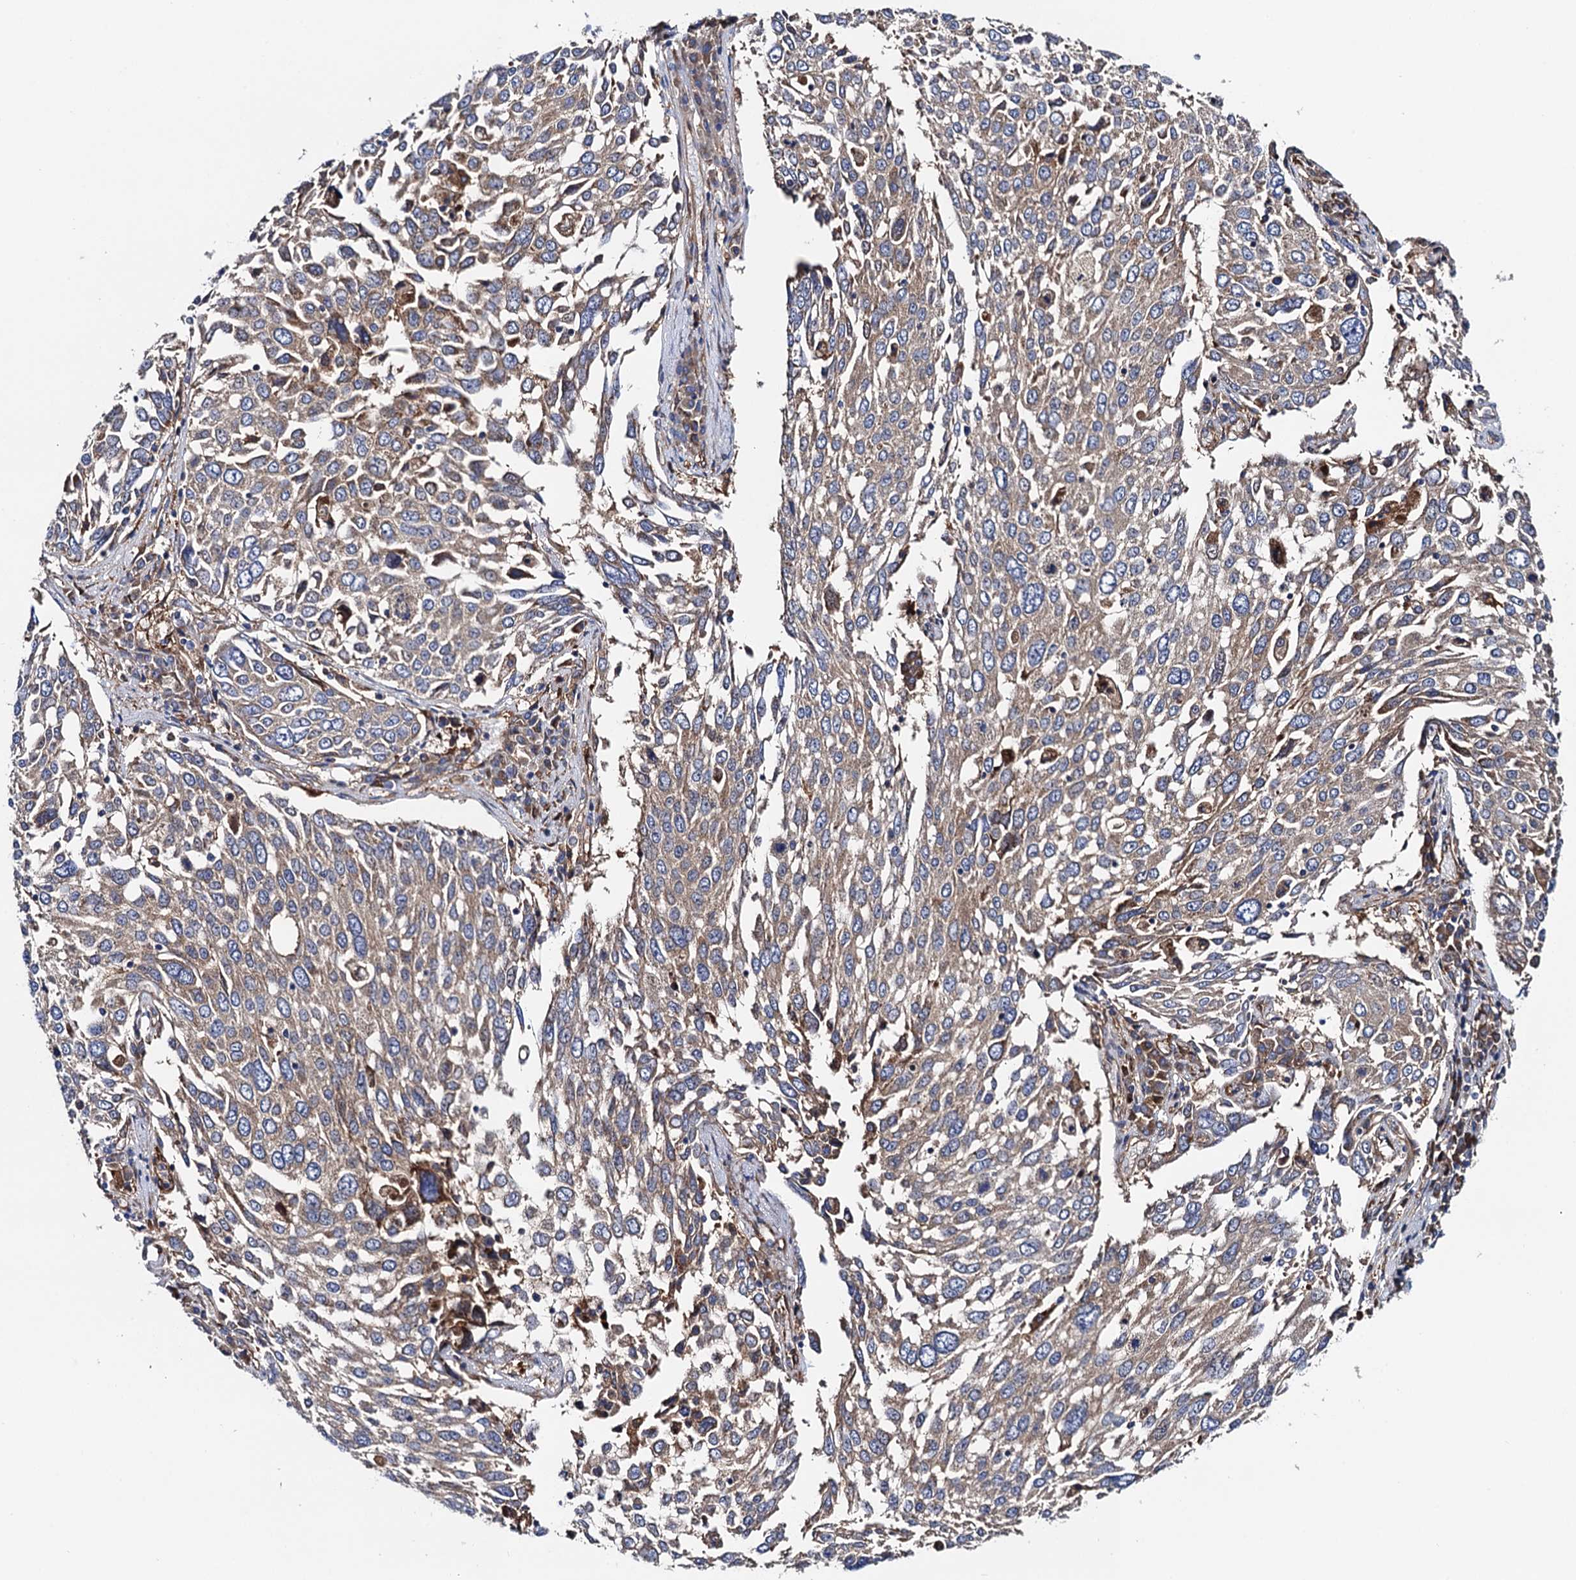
{"staining": {"intensity": "weak", "quantity": "25%-75%", "location": "cytoplasmic/membranous"}, "tissue": "lung cancer", "cell_type": "Tumor cells", "image_type": "cancer", "snomed": [{"axis": "morphology", "description": "Squamous cell carcinoma, NOS"}, {"axis": "topography", "description": "Lung"}], "caption": "A low amount of weak cytoplasmic/membranous expression is appreciated in about 25%-75% of tumor cells in lung cancer (squamous cell carcinoma) tissue.", "gene": "MRPL48", "patient": {"sex": "male", "age": 65}}